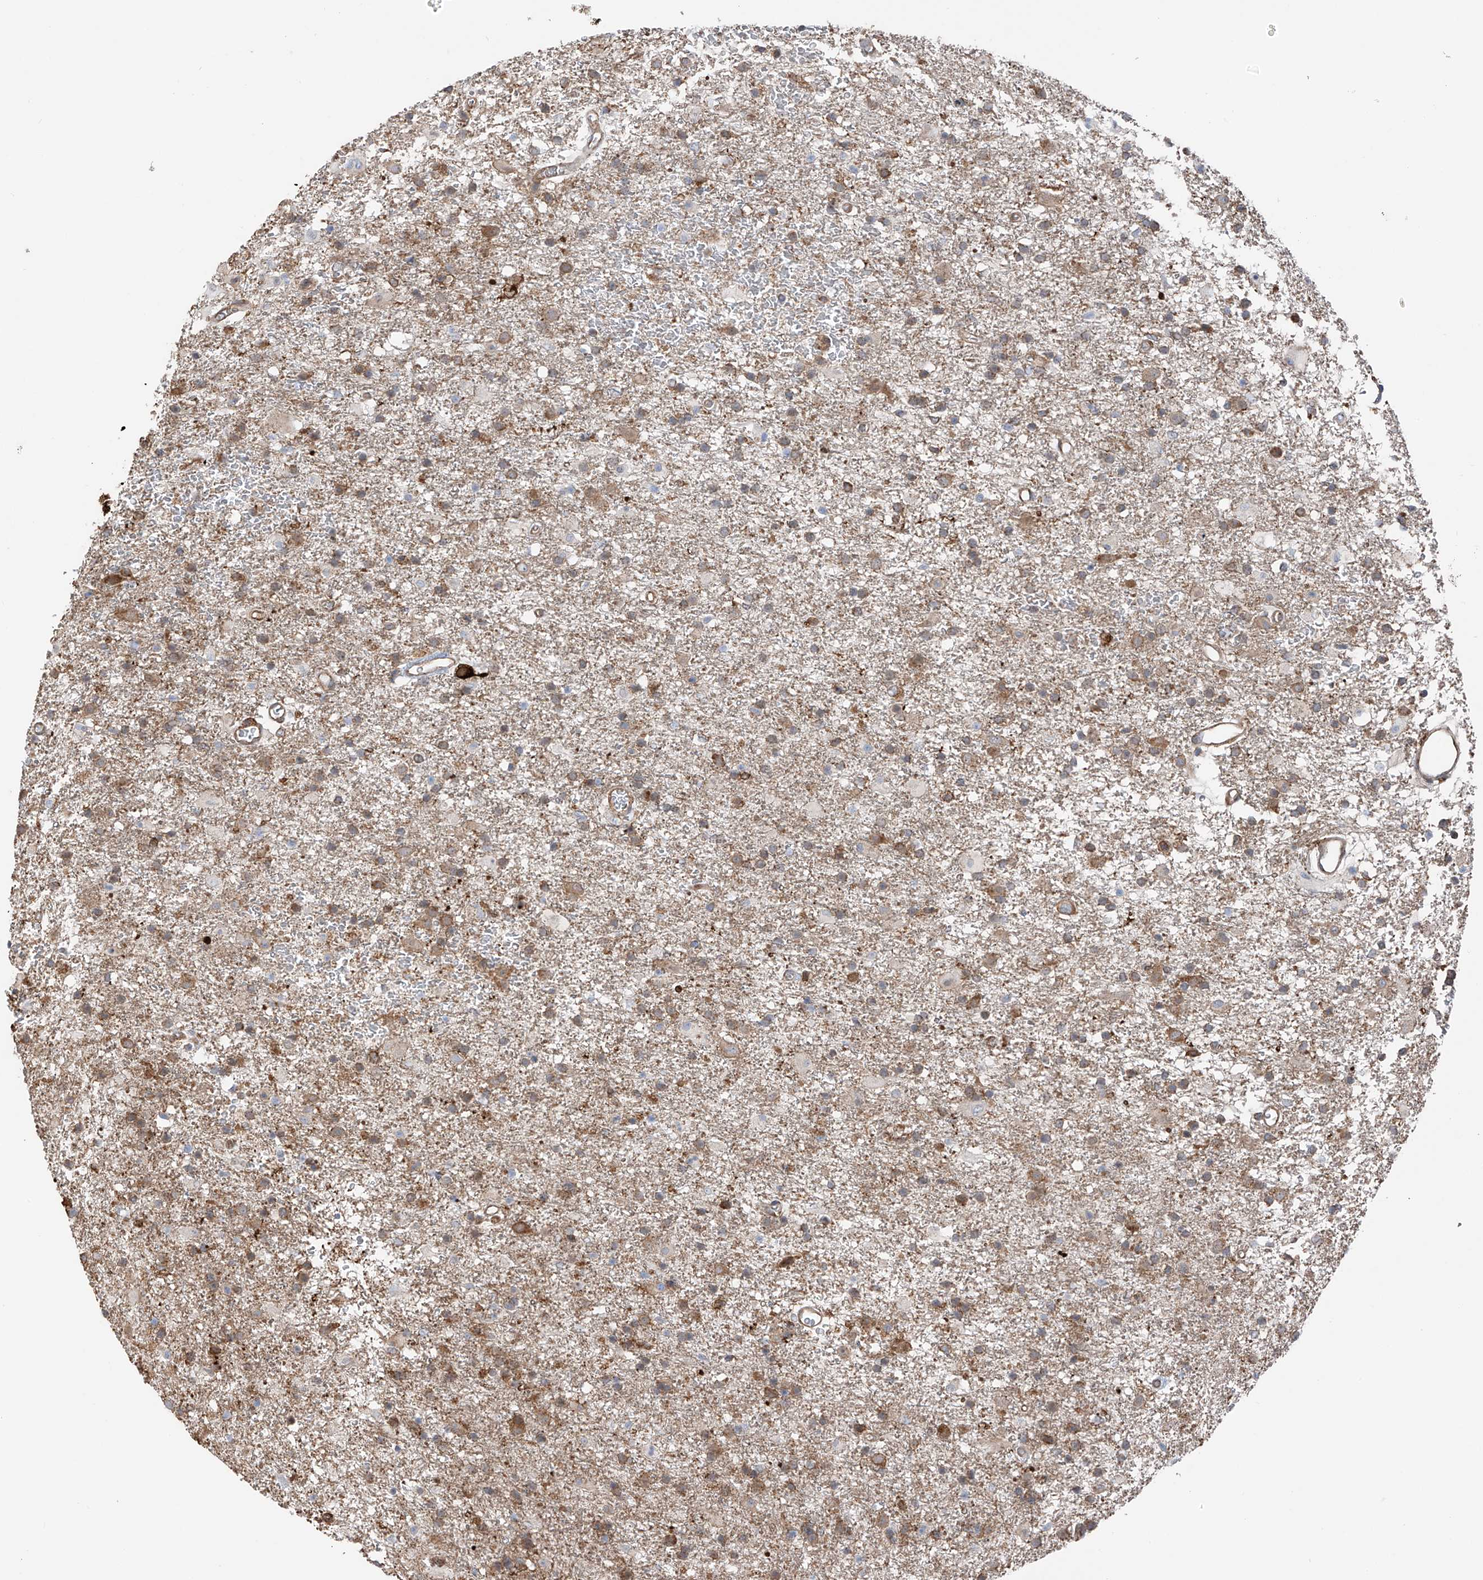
{"staining": {"intensity": "moderate", "quantity": "25%-75%", "location": "cytoplasmic/membranous"}, "tissue": "glioma", "cell_type": "Tumor cells", "image_type": "cancer", "snomed": [{"axis": "morphology", "description": "Glioma, malignant, Low grade"}, {"axis": "topography", "description": "Brain"}], "caption": "Immunohistochemical staining of human low-grade glioma (malignant) demonstrates moderate cytoplasmic/membranous protein staining in about 25%-75% of tumor cells. The staining is performed using DAB (3,3'-diaminobenzidine) brown chromogen to label protein expression. The nuclei are counter-stained blue using hematoxylin.", "gene": "ZNF189", "patient": {"sex": "male", "age": 65}}